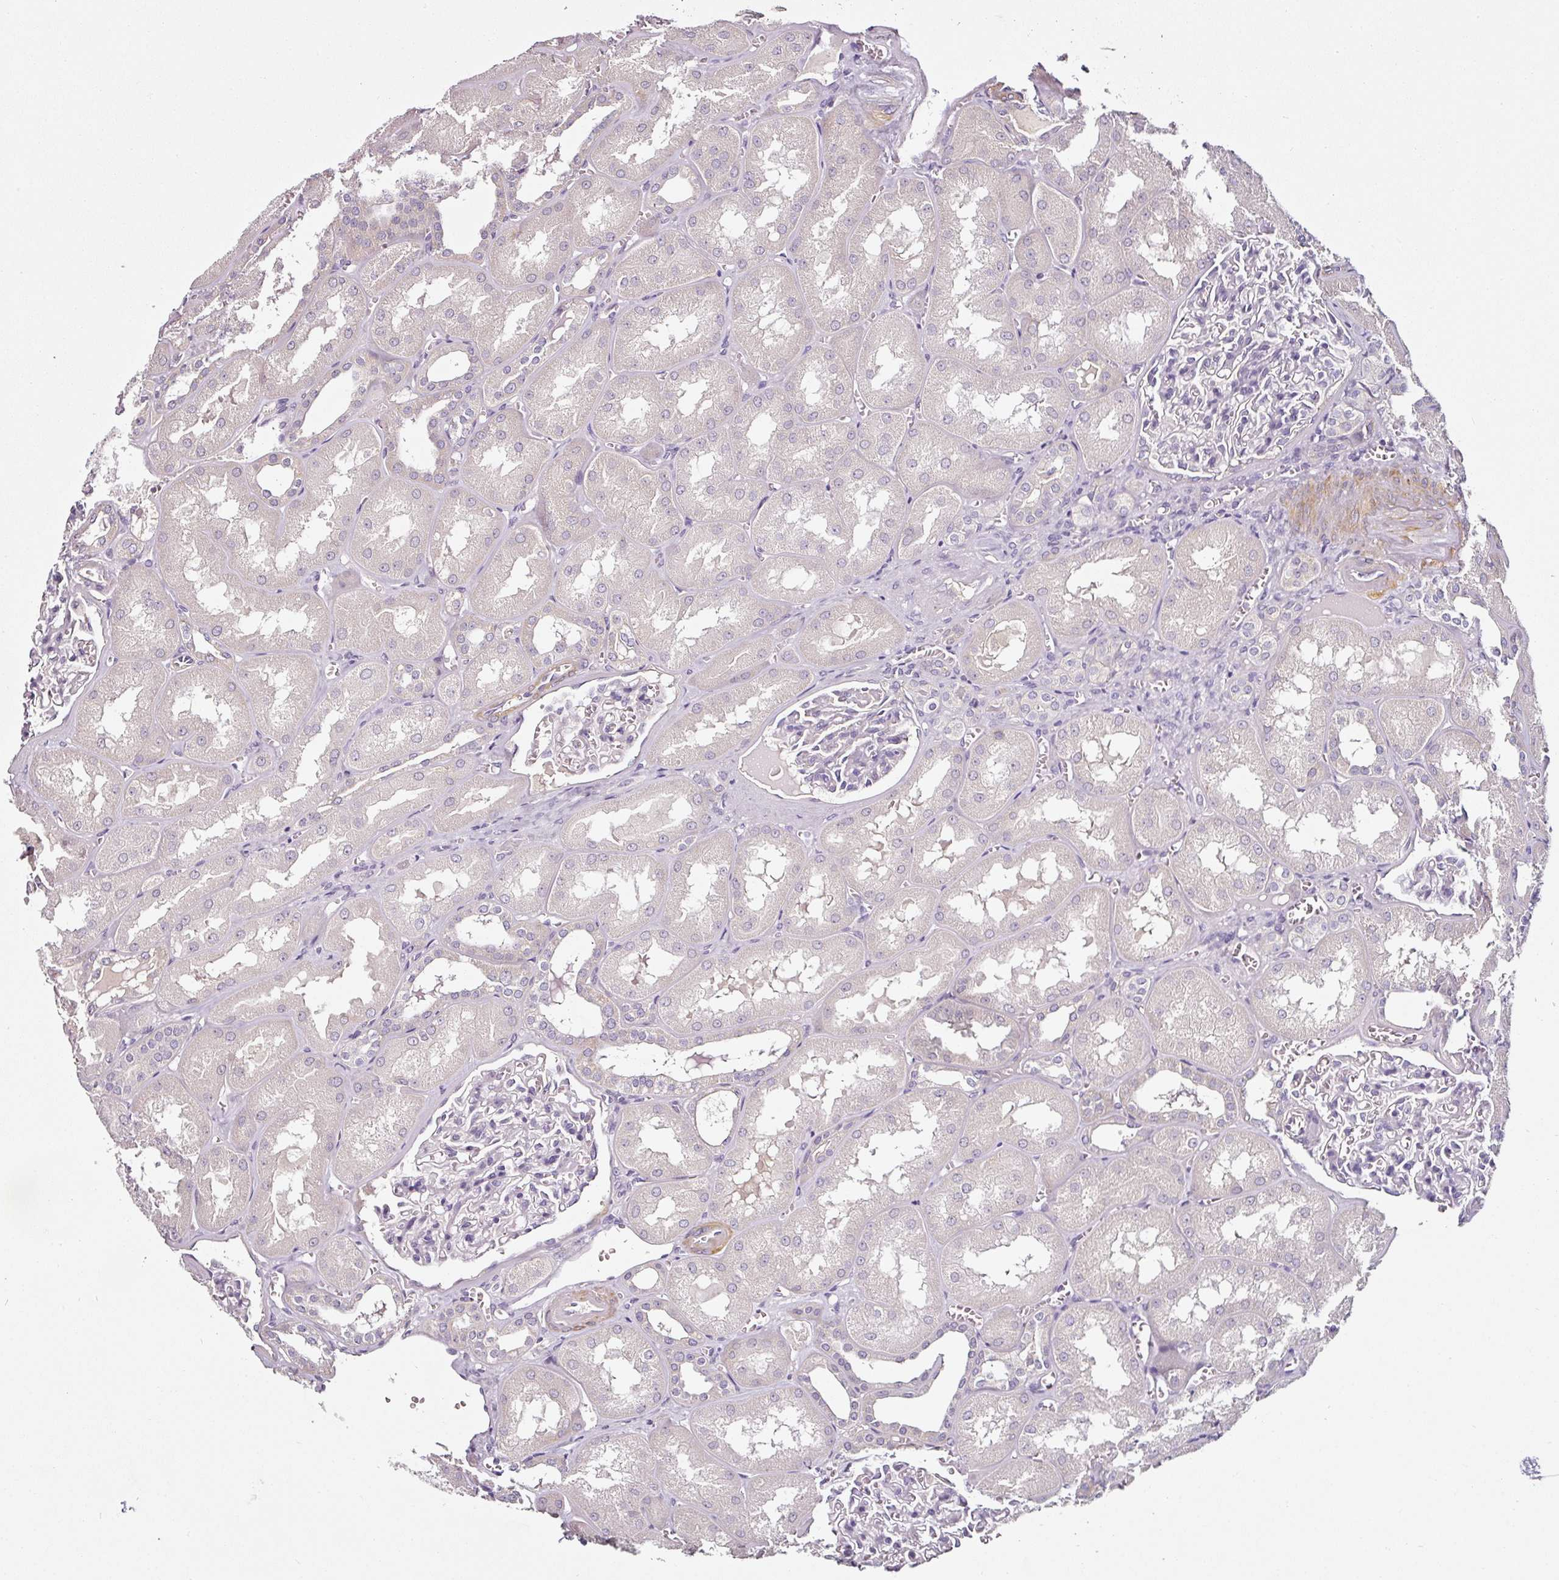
{"staining": {"intensity": "negative", "quantity": "none", "location": "none"}, "tissue": "kidney", "cell_type": "Cells in glomeruli", "image_type": "normal", "snomed": [{"axis": "morphology", "description": "Normal tissue, NOS"}, {"axis": "topography", "description": "Kidney"}], "caption": "IHC histopathology image of benign human kidney stained for a protein (brown), which shows no positivity in cells in glomeruli. (DAB immunohistochemistry with hematoxylin counter stain).", "gene": "CAP2", "patient": {"sex": "male", "age": 61}}